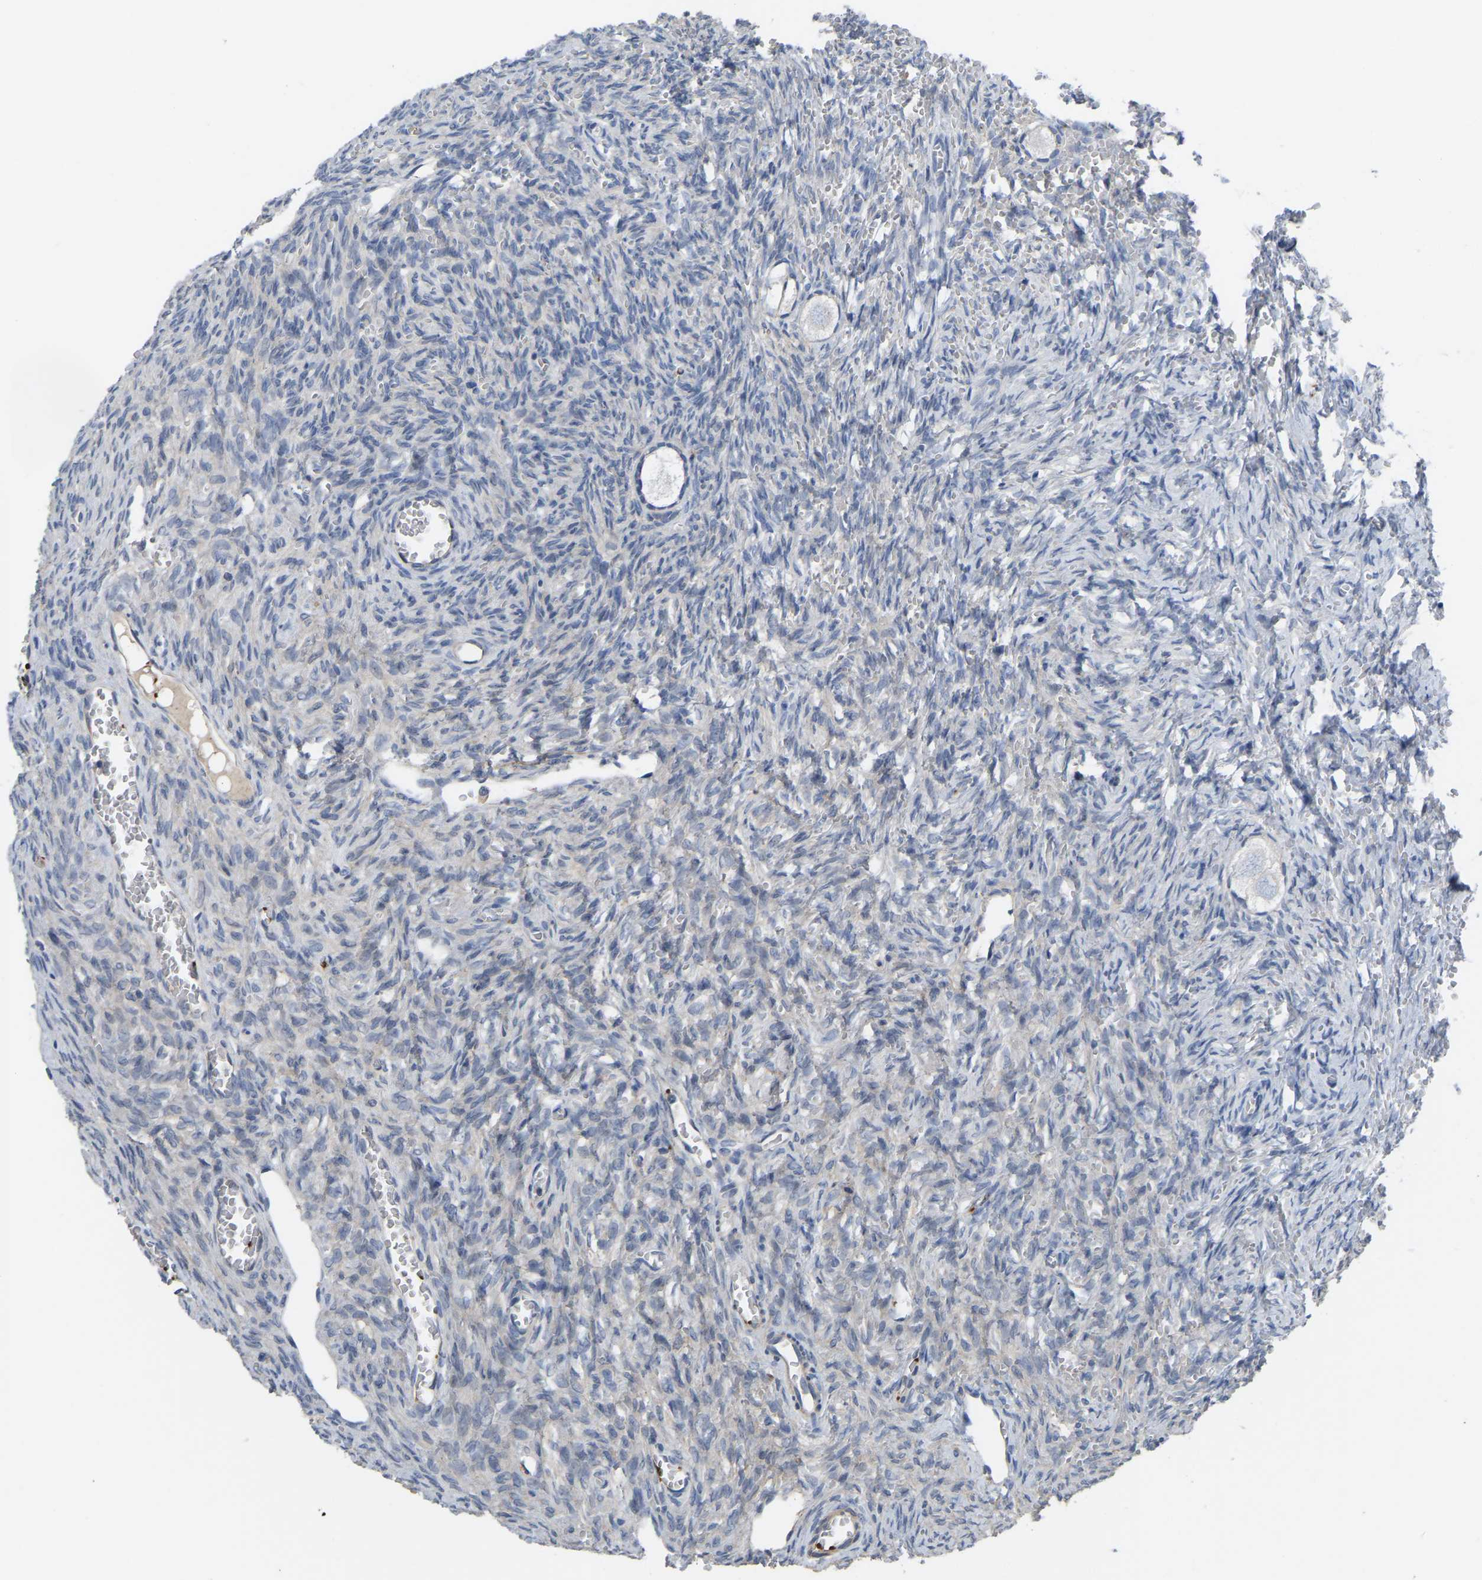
{"staining": {"intensity": "negative", "quantity": "none", "location": "none"}, "tissue": "ovary", "cell_type": "Follicle cells", "image_type": "normal", "snomed": [{"axis": "morphology", "description": "Normal tissue, NOS"}, {"axis": "topography", "description": "Ovary"}], "caption": "Immunohistochemistry (IHC) photomicrograph of benign ovary: human ovary stained with DAB shows no significant protein positivity in follicle cells.", "gene": "ZNF449", "patient": {"sex": "female", "age": 27}}